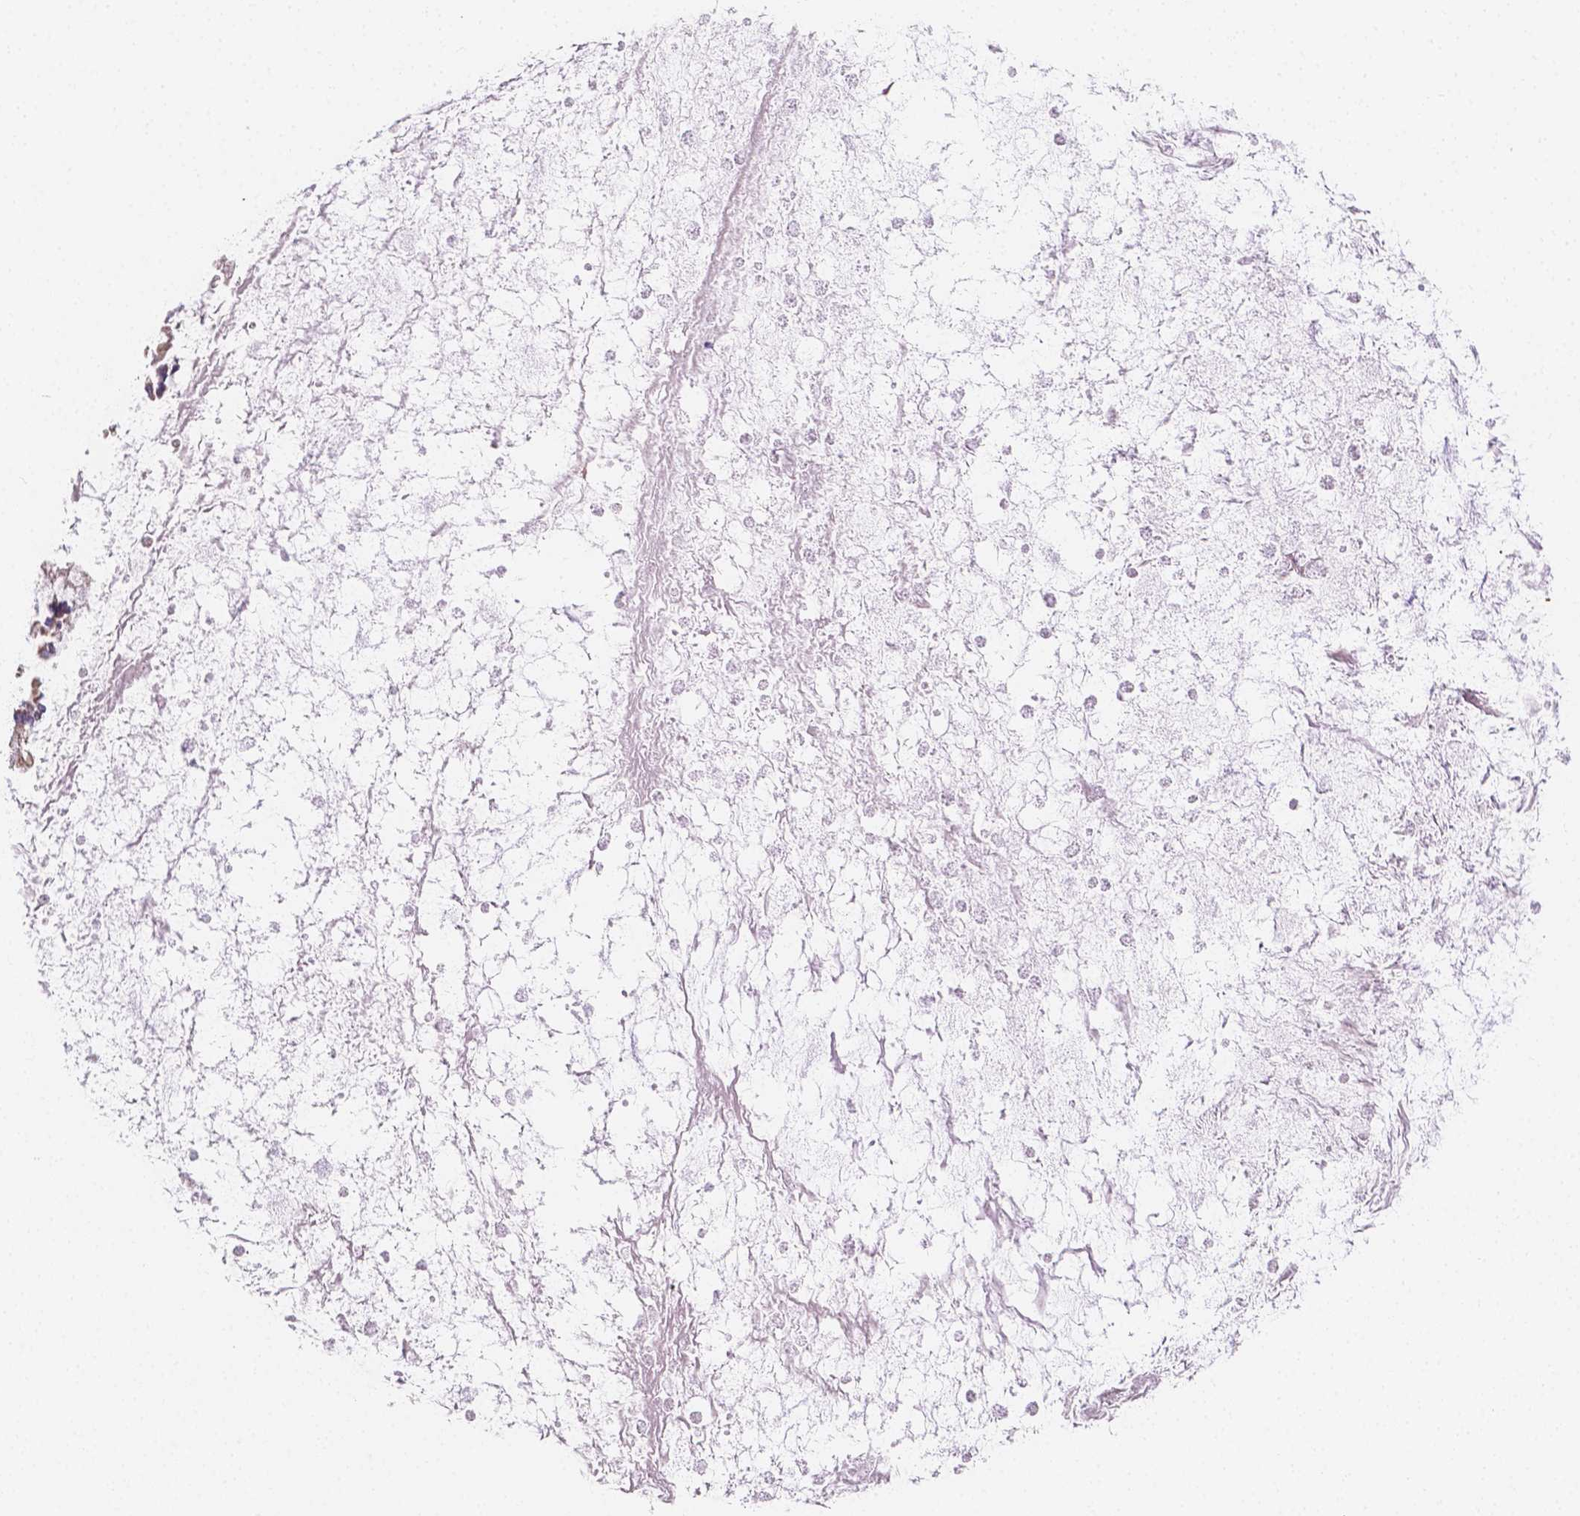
{"staining": {"intensity": "negative", "quantity": "none", "location": "none"}, "tissue": "ovarian cancer", "cell_type": "Tumor cells", "image_type": "cancer", "snomed": [{"axis": "morphology", "description": "Cystadenocarcinoma, mucinous, NOS"}, {"axis": "topography", "description": "Ovary"}], "caption": "Tumor cells are negative for brown protein staining in ovarian cancer (mucinous cystadenocarcinoma).", "gene": "TMEM130", "patient": {"sex": "female", "age": 67}}